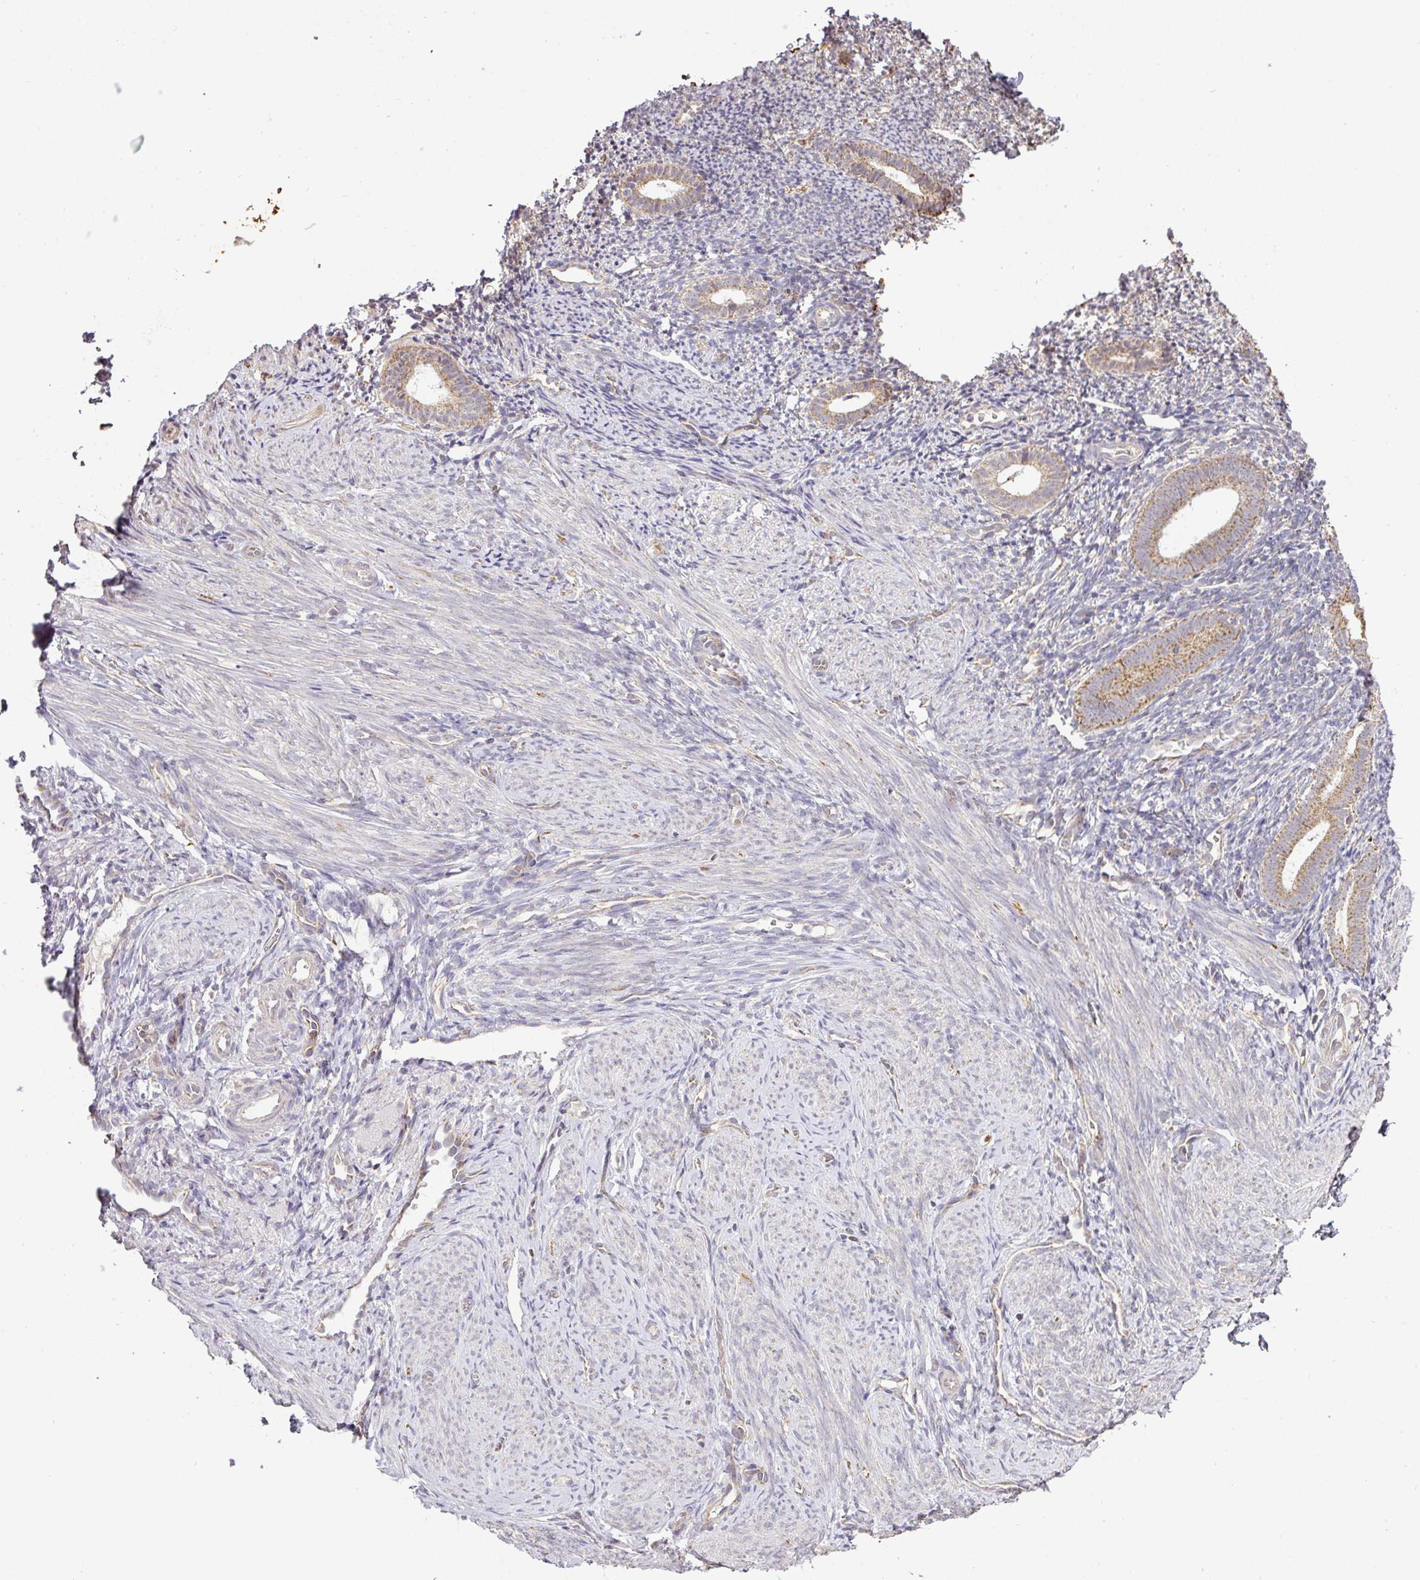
{"staining": {"intensity": "negative", "quantity": "none", "location": "none"}, "tissue": "endometrium", "cell_type": "Cells in endometrial stroma", "image_type": "normal", "snomed": [{"axis": "morphology", "description": "Normal tissue, NOS"}, {"axis": "topography", "description": "Endometrium"}], "caption": "Human endometrium stained for a protein using IHC shows no expression in cells in endometrial stroma.", "gene": "MYOM2", "patient": {"sex": "female", "age": 39}}